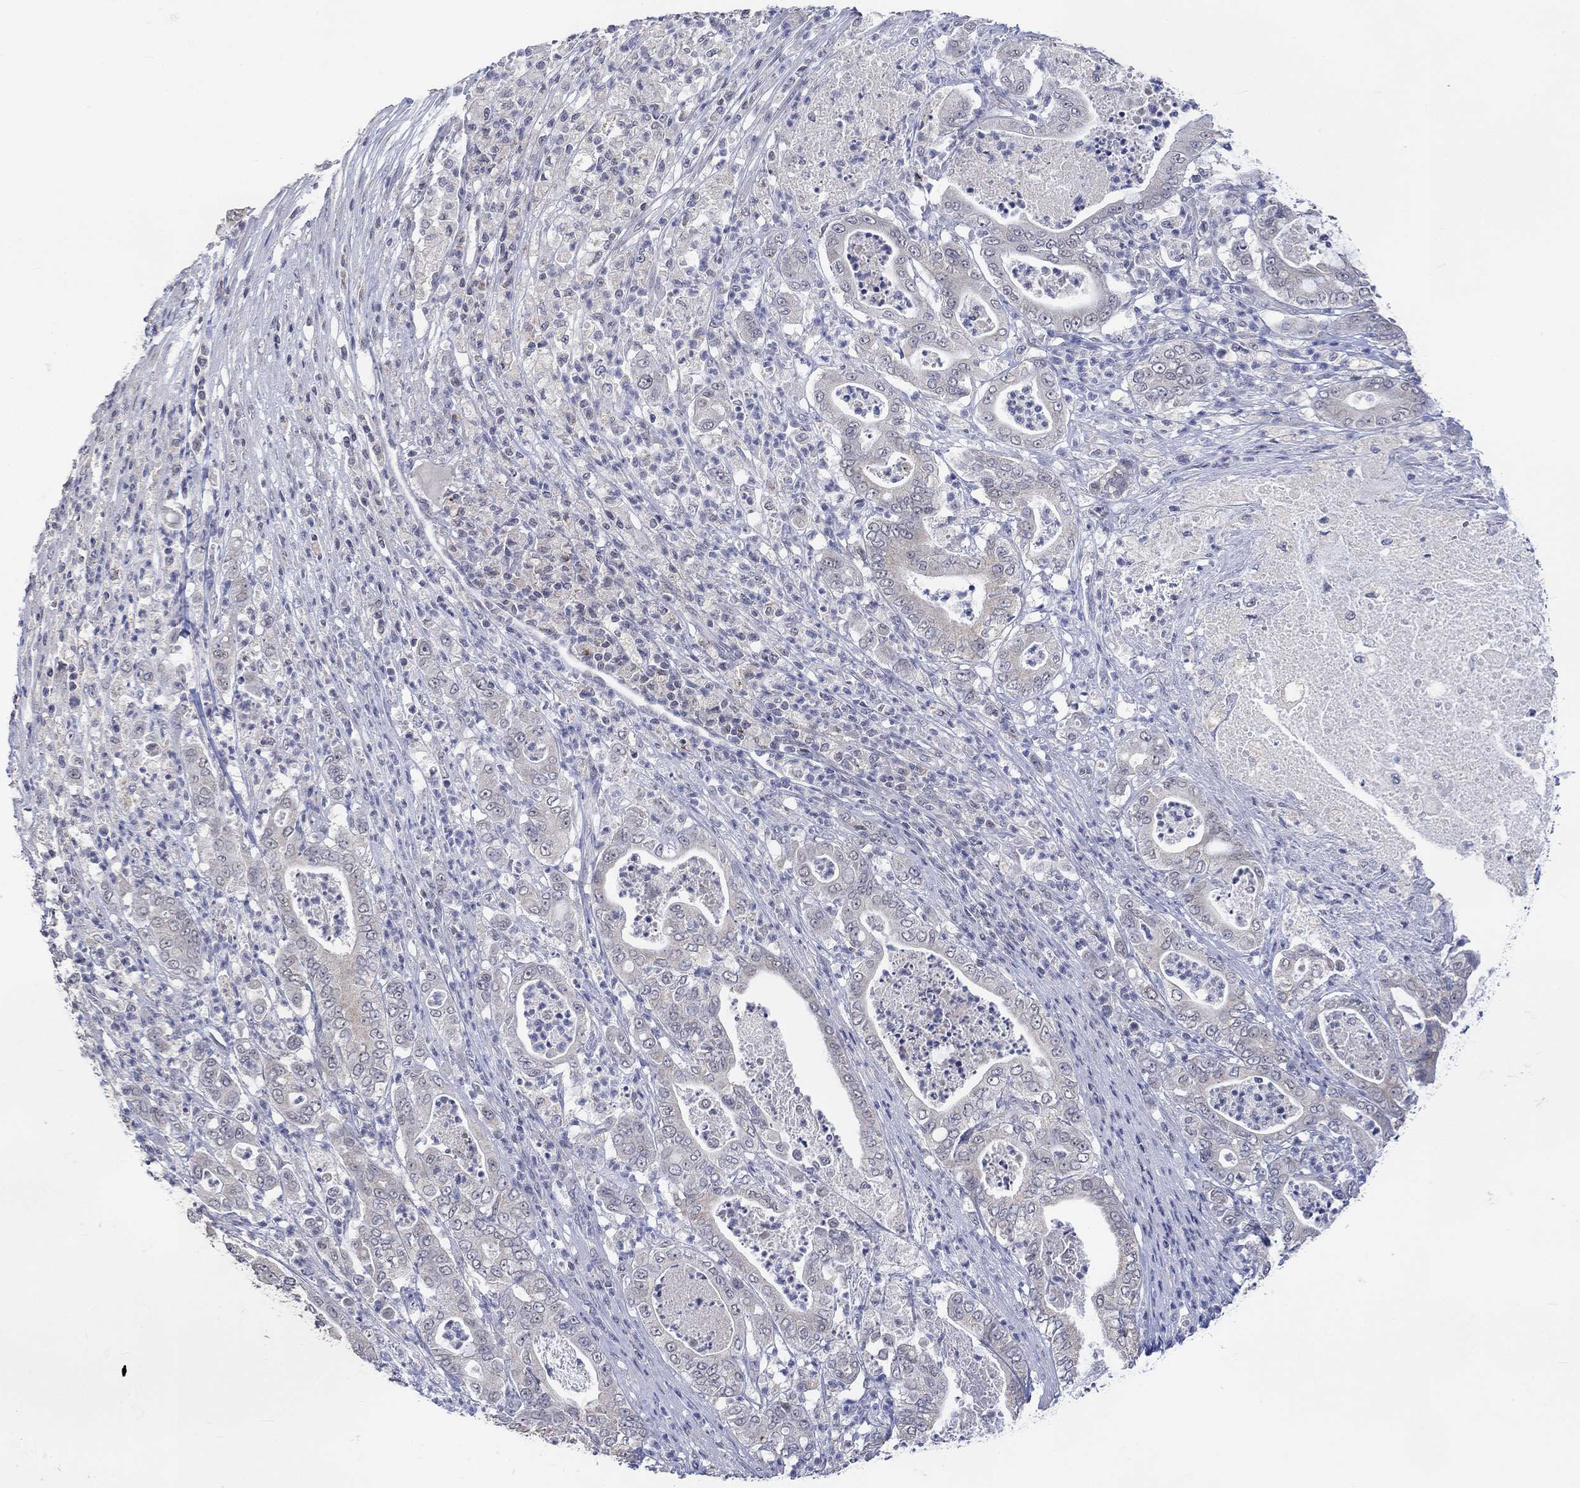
{"staining": {"intensity": "negative", "quantity": "none", "location": "none"}, "tissue": "pancreatic cancer", "cell_type": "Tumor cells", "image_type": "cancer", "snomed": [{"axis": "morphology", "description": "Adenocarcinoma, NOS"}, {"axis": "topography", "description": "Pancreas"}], "caption": "Immunohistochemistry (IHC) image of neoplastic tissue: human pancreatic cancer stained with DAB reveals no significant protein expression in tumor cells.", "gene": "SLC48A1", "patient": {"sex": "male", "age": 71}}